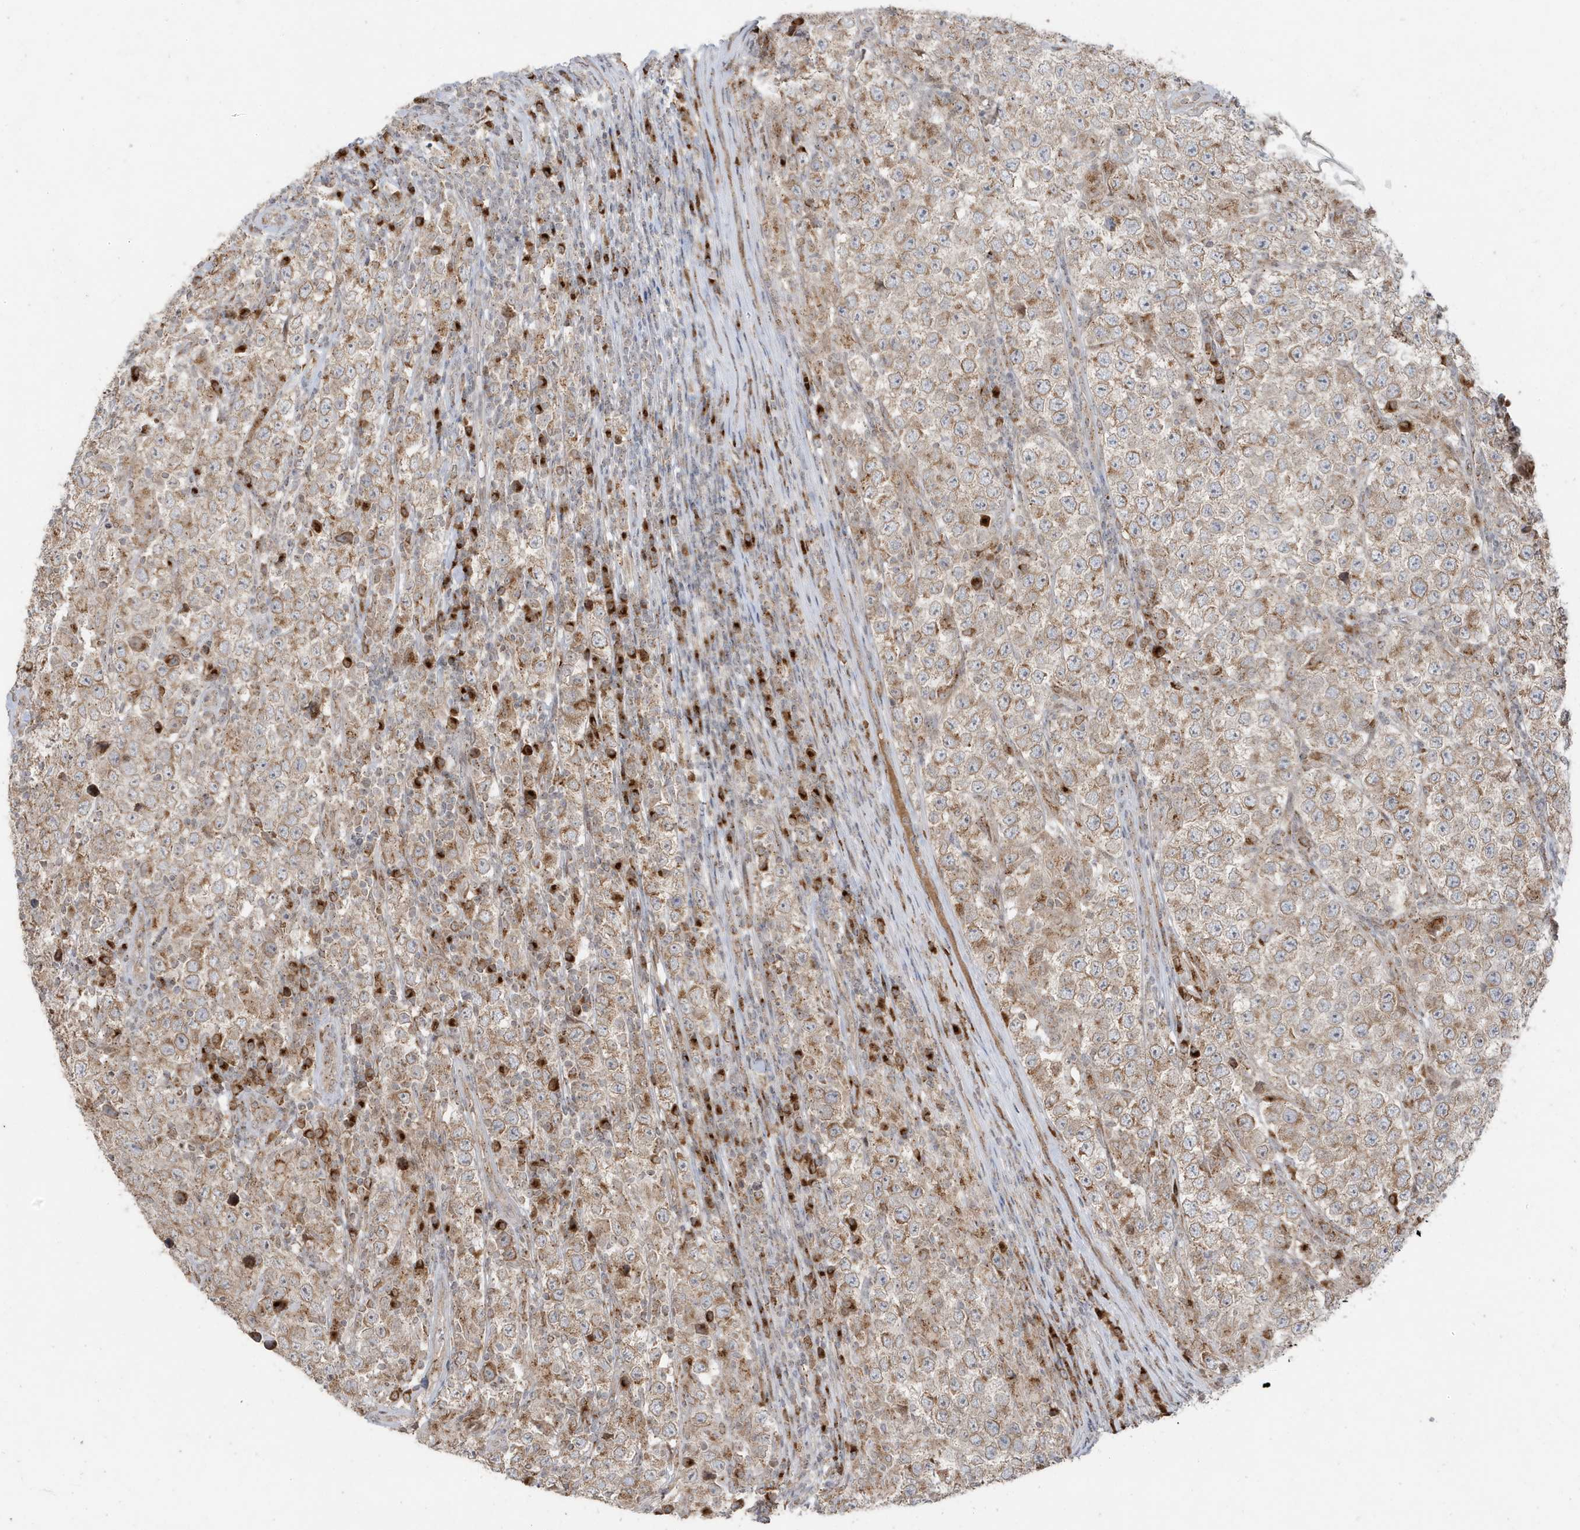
{"staining": {"intensity": "moderate", "quantity": "25%-75%", "location": "cytoplasmic/membranous"}, "tissue": "testis cancer", "cell_type": "Tumor cells", "image_type": "cancer", "snomed": [{"axis": "morphology", "description": "Normal tissue, NOS"}, {"axis": "morphology", "description": "Urothelial carcinoma, High grade"}, {"axis": "morphology", "description": "Seminoma, NOS"}, {"axis": "morphology", "description": "Carcinoma, Embryonal, NOS"}, {"axis": "topography", "description": "Urinary bladder"}, {"axis": "topography", "description": "Testis"}], "caption": "IHC of testis cancer (embryonal carcinoma) shows medium levels of moderate cytoplasmic/membranous staining in approximately 25%-75% of tumor cells.", "gene": "RER1", "patient": {"sex": "male", "age": 41}}